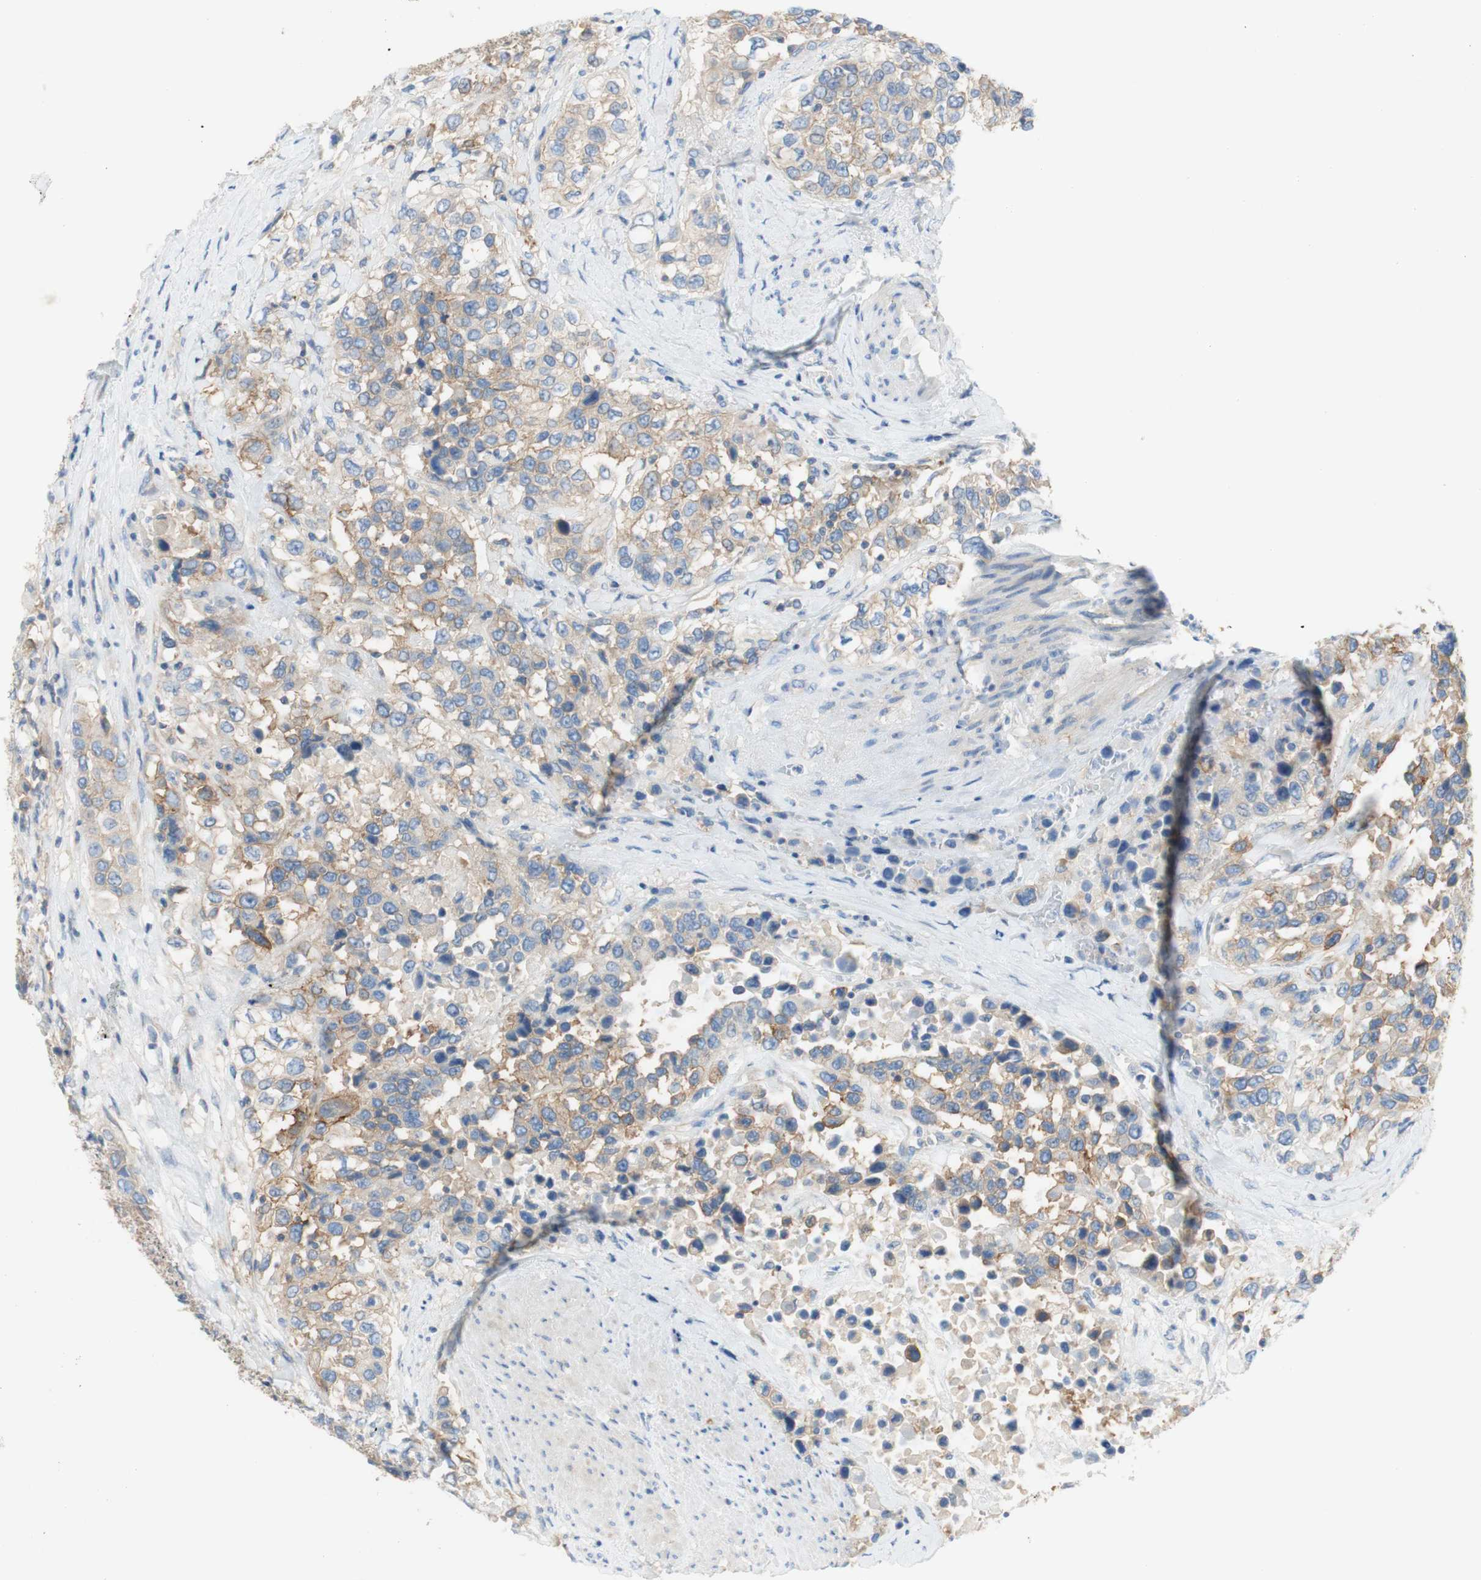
{"staining": {"intensity": "moderate", "quantity": "25%-75%", "location": "cytoplasmic/membranous"}, "tissue": "urothelial cancer", "cell_type": "Tumor cells", "image_type": "cancer", "snomed": [{"axis": "morphology", "description": "Urothelial carcinoma, High grade"}, {"axis": "topography", "description": "Urinary bladder"}], "caption": "Human urothelial cancer stained with a protein marker reveals moderate staining in tumor cells.", "gene": "ATP2B1", "patient": {"sex": "female", "age": 80}}